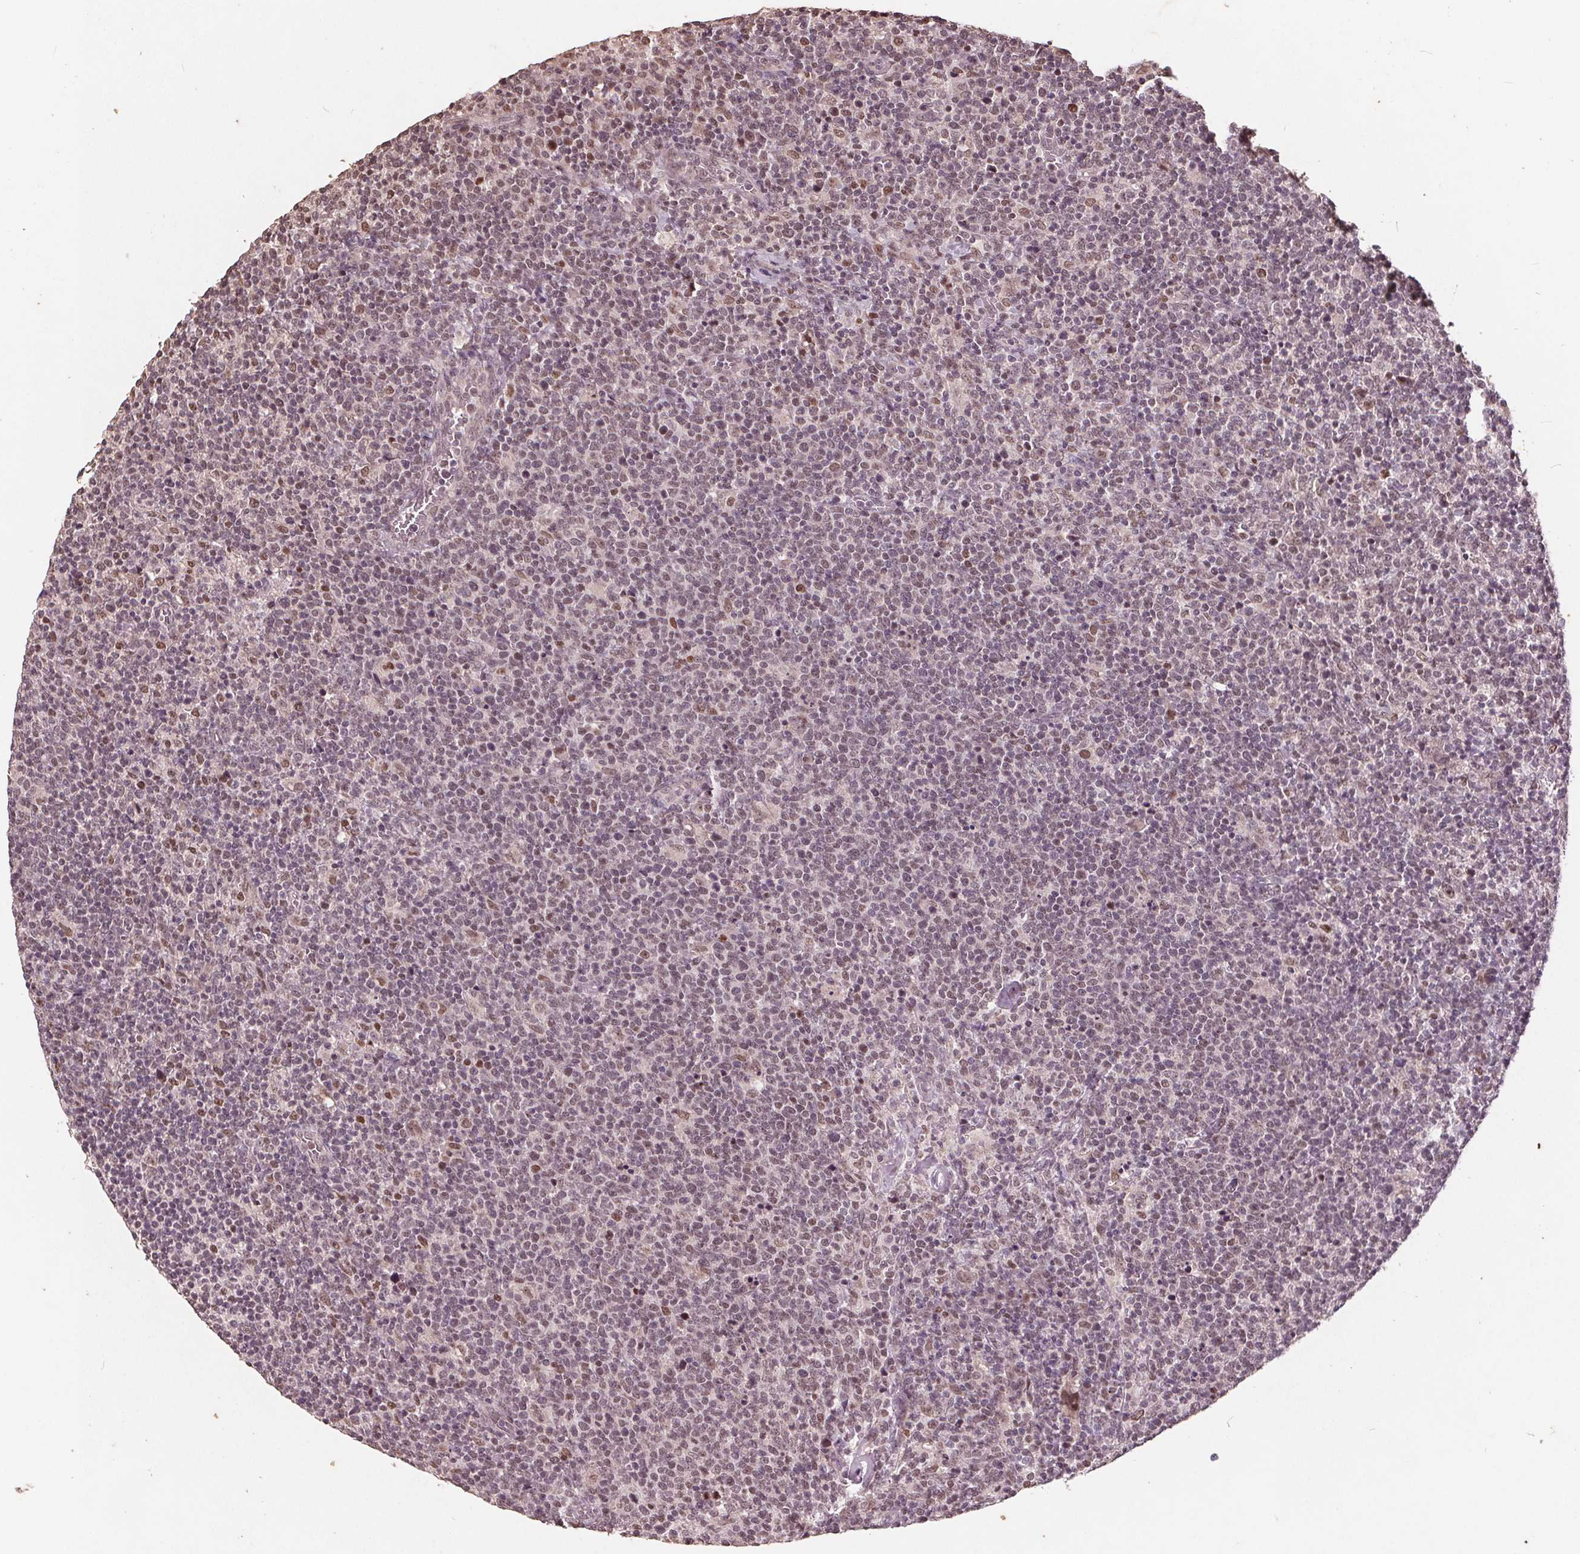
{"staining": {"intensity": "weak", "quantity": "<25%", "location": "nuclear"}, "tissue": "lymphoma", "cell_type": "Tumor cells", "image_type": "cancer", "snomed": [{"axis": "morphology", "description": "Malignant lymphoma, non-Hodgkin's type, High grade"}, {"axis": "topography", "description": "Lymph node"}], "caption": "Immunohistochemical staining of high-grade malignant lymphoma, non-Hodgkin's type demonstrates no significant expression in tumor cells.", "gene": "DNMT3B", "patient": {"sex": "male", "age": 61}}